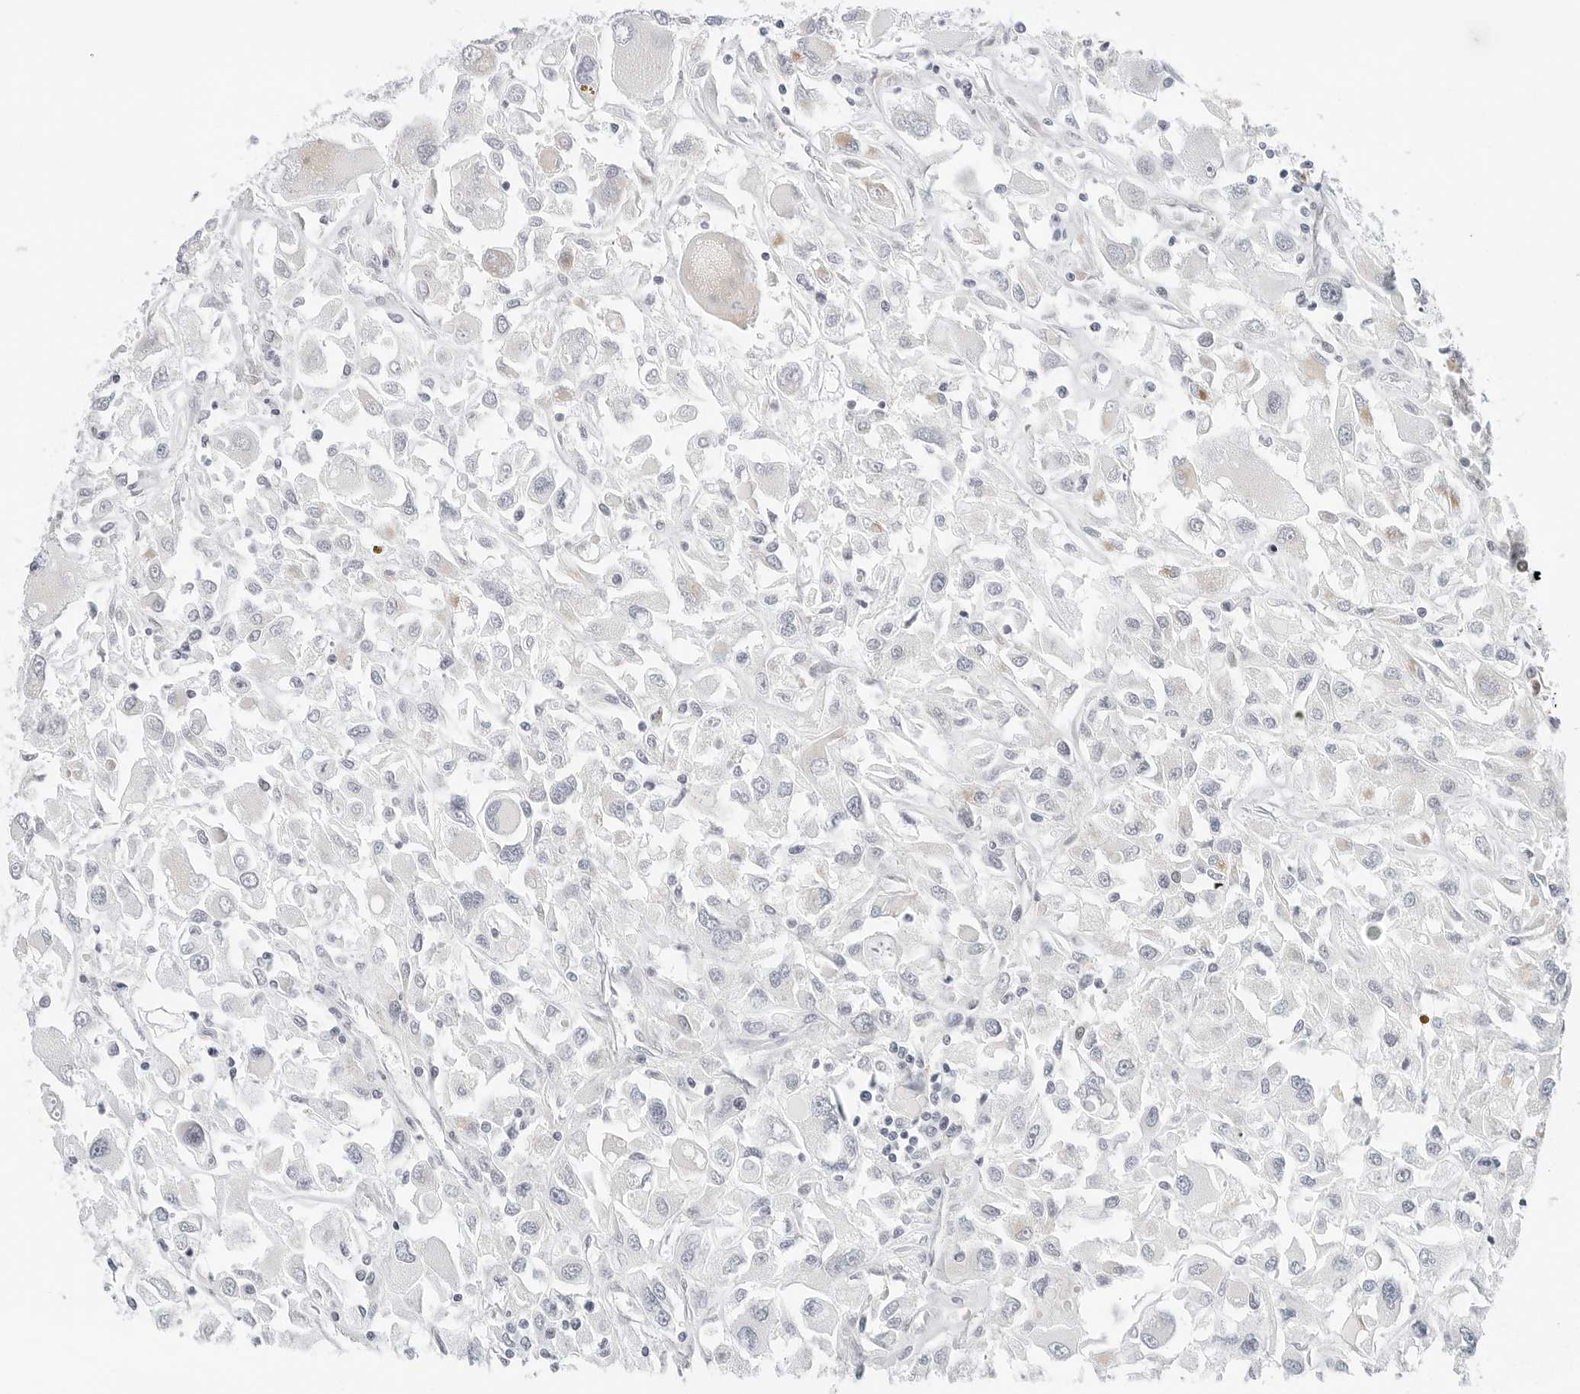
{"staining": {"intensity": "negative", "quantity": "none", "location": "none"}, "tissue": "renal cancer", "cell_type": "Tumor cells", "image_type": "cancer", "snomed": [{"axis": "morphology", "description": "Adenocarcinoma, NOS"}, {"axis": "topography", "description": "Kidney"}], "caption": "The micrograph exhibits no staining of tumor cells in adenocarcinoma (renal). The staining was performed using DAB (3,3'-diaminobenzidine) to visualize the protein expression in brown, while the nuclei were stained in blue with hematoxylin (Magnification: 20x).", "gene": "PARP10", "patient": {"sex": "female", "age": 52}}